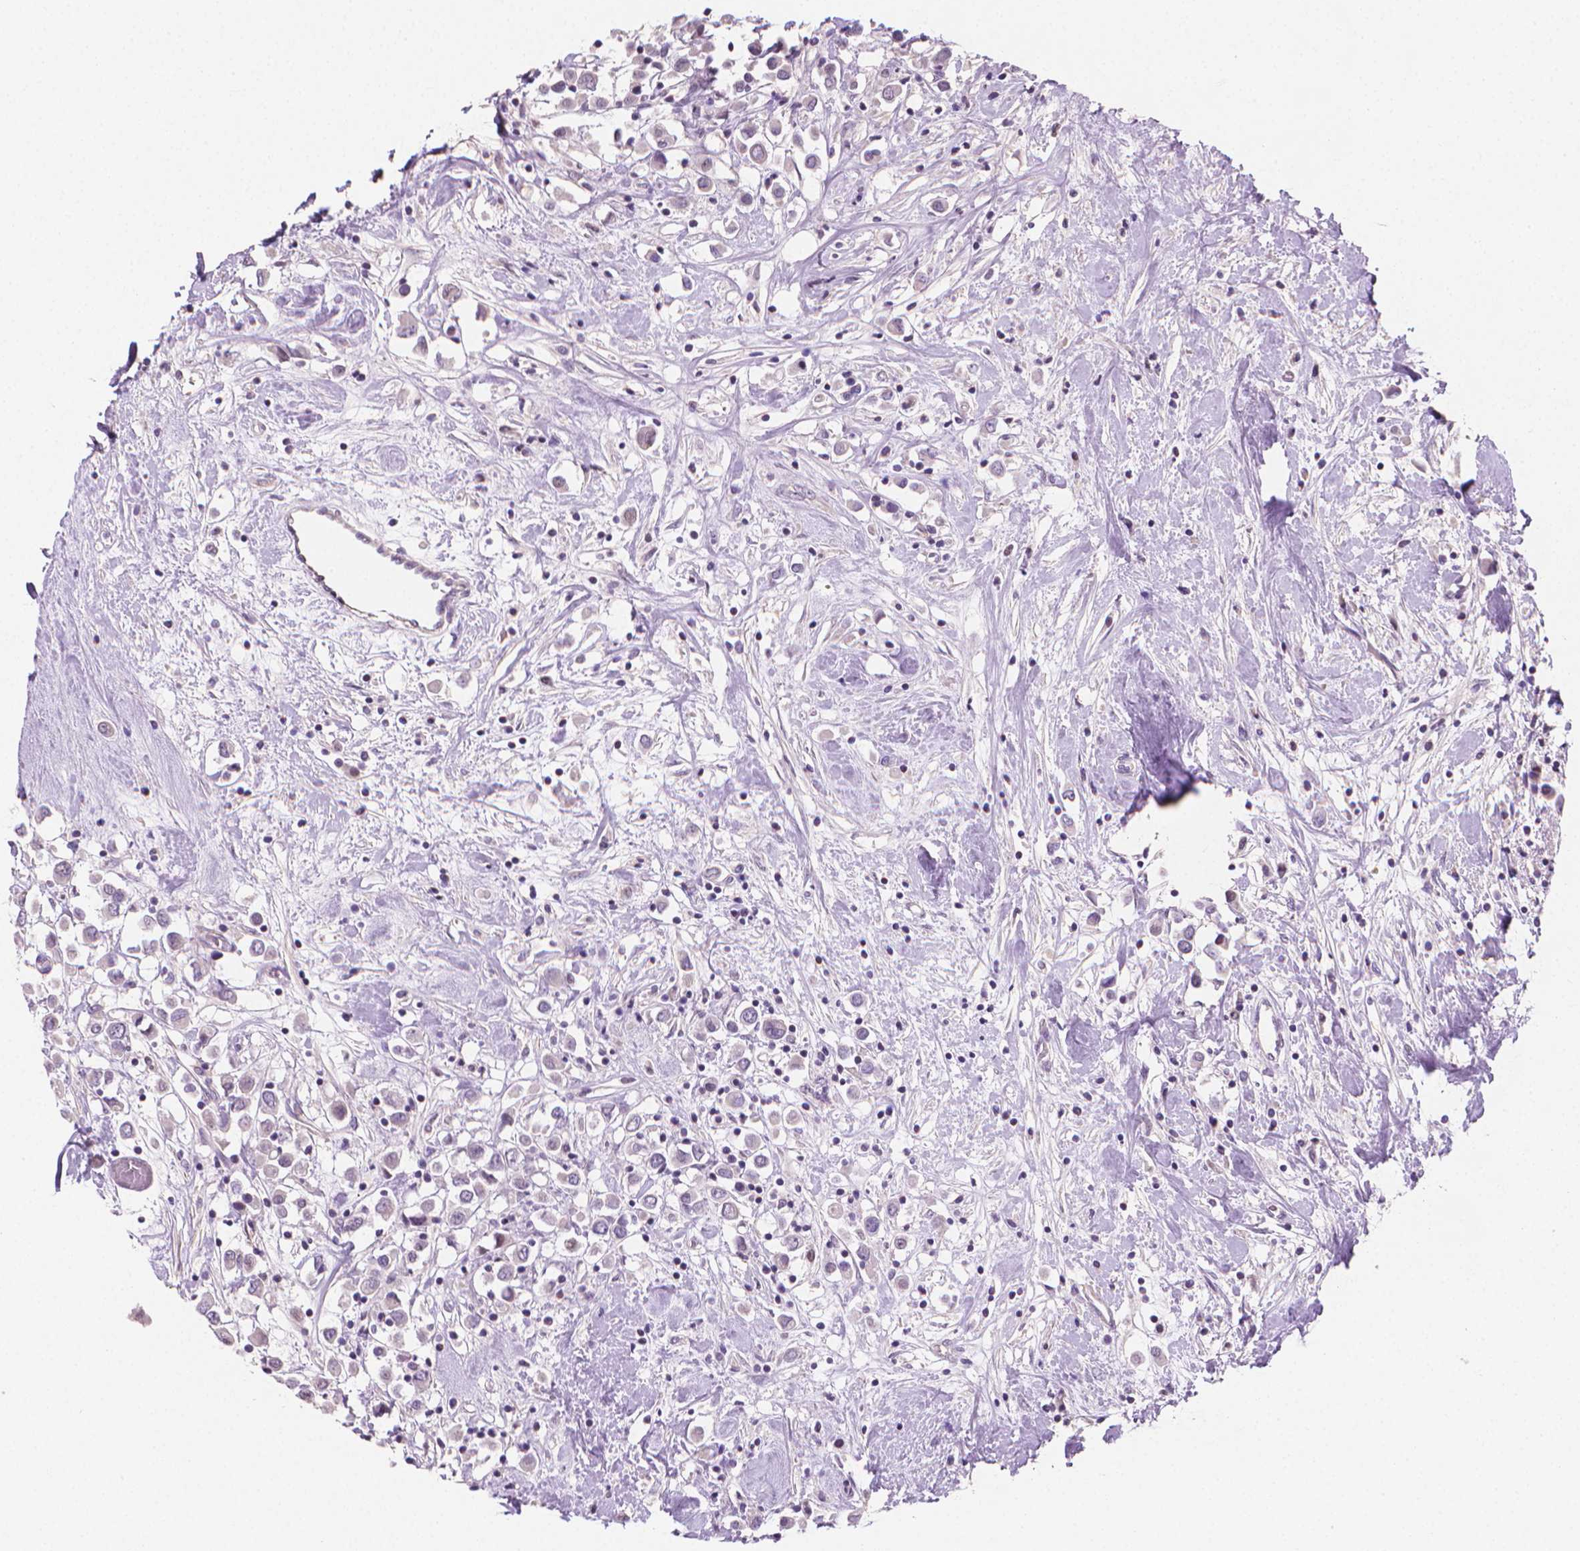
{"staining": {"intensity": "negative", "quantity": "none", "location": "none"}, "tissue": "breast cancer", "cell_type": "Tumor cells", "image_type": "cancer", "snomed": [{"axis": "morphology", "description": "Duct carcinoma"}, {"axis": "topography", "description": "Breast"}], "caption": "This is an immunohistochemistry photomicrograph of breast cancer (invasive ductal carcinoma). There is no expression in tumor cells.", "gene": "CLXN", "patient": {"sex": "female", "age": 61}}